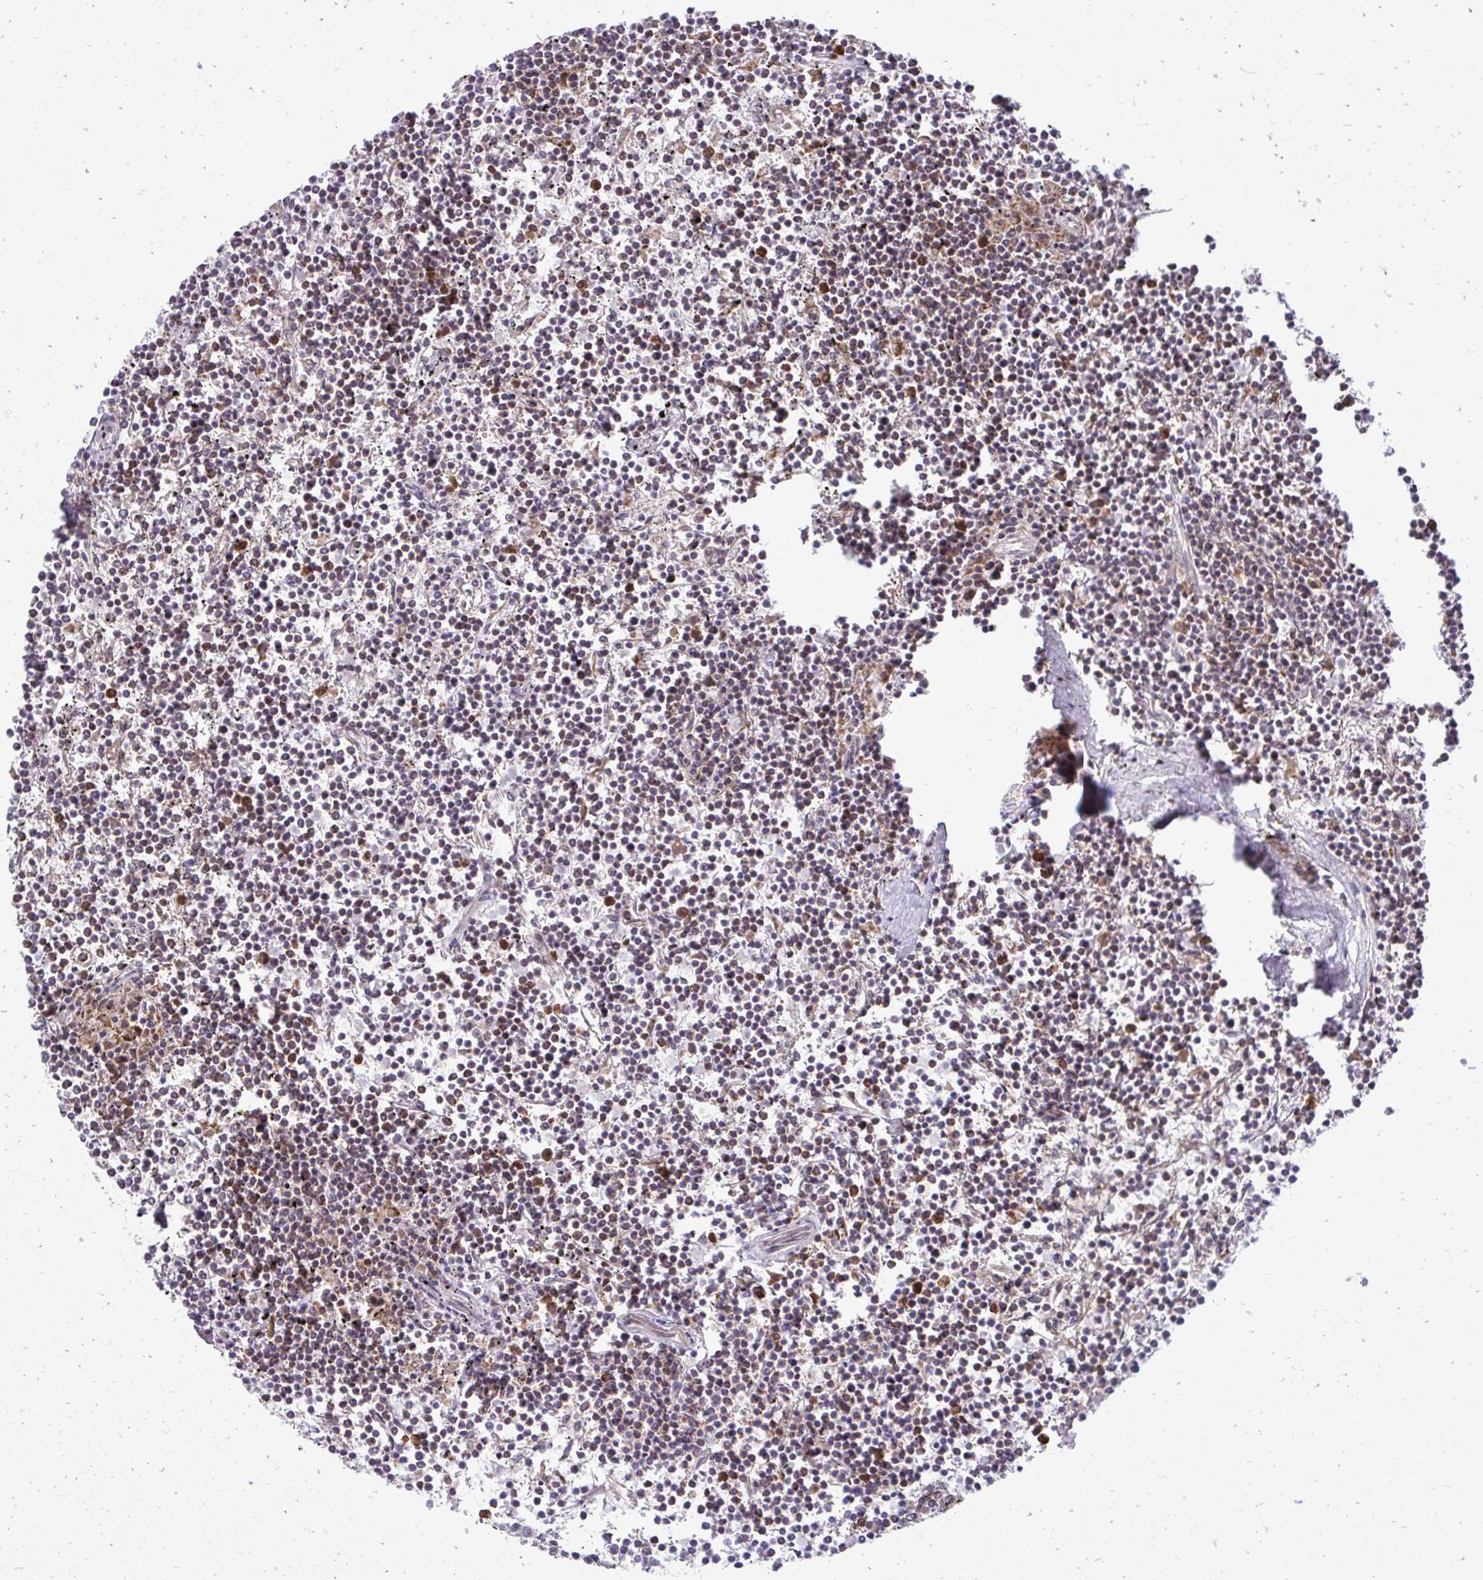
{"staining": {"intensity": "moderate", "quantity": "<25%", "location": "cytoplasmic/membranous"}, "tissue": "lymphoma", "cell_type": "Tumor cells", "image_type": "cancer", "snomed": [{"axis": "morphology", "description": "Malignant lymphoma, non-Hodgkin's type, Low grade"}, {"axis": "topography", "description": "Spleen"}], "caption": "This micrograph displays IHC staining of human malignant lymphoma, non-Hodgkin's type (low-grade), with low moderate cytoplasmic/membranous staining in about <25% of tumor cells.", "gene": "ASAP1", "patient": {"sex": "female", "age": 19}}